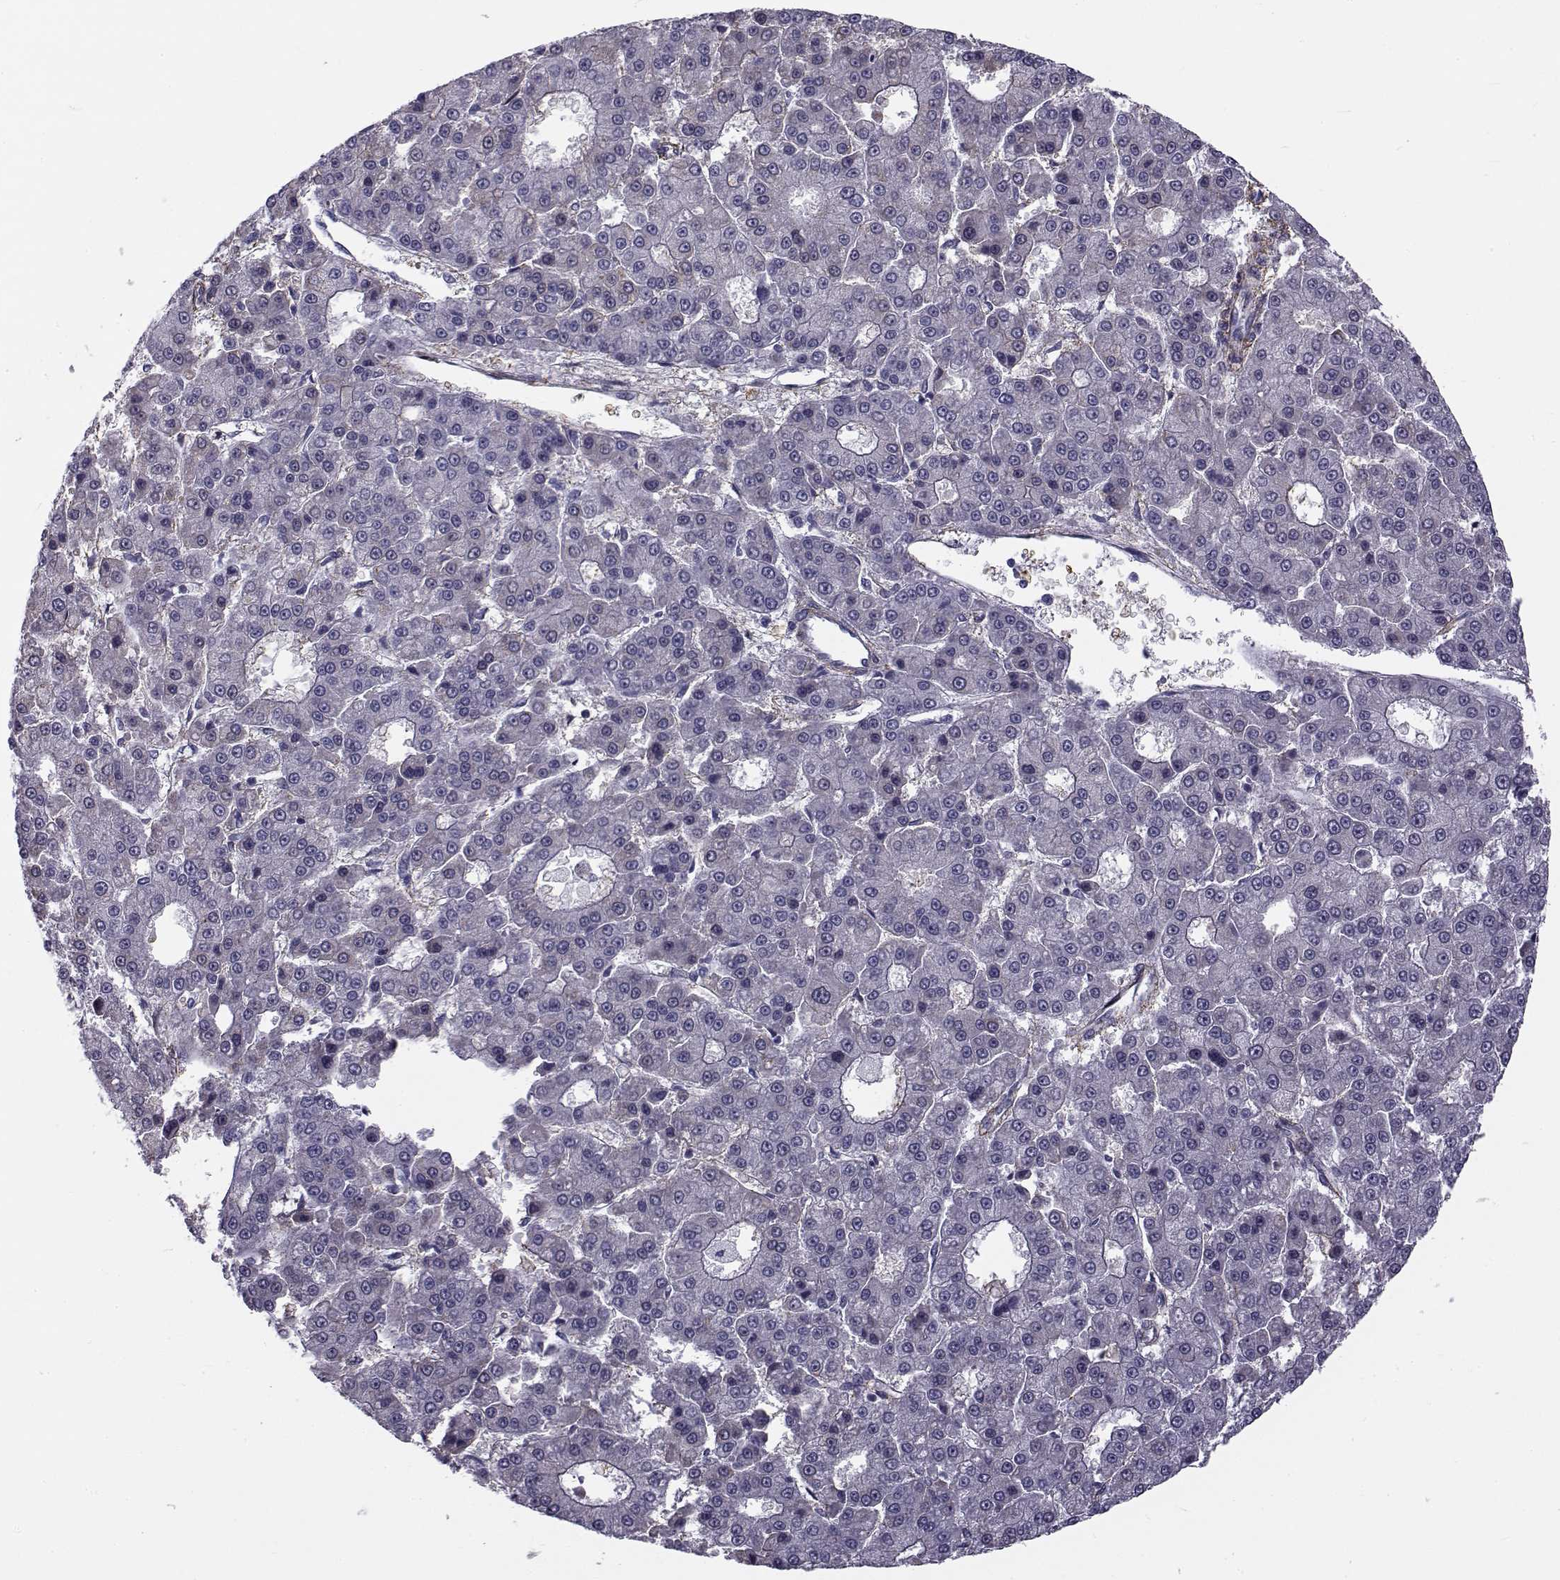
{"staining": {"intensity": "negative", "quantity": "none", "location": "none"}, "tissue": "liver cancer", "cell_type": "Tumor cells", "image_type": "cancer", "snomed": [{"axis": "morphology", "description": "Carcinoma, Hepatocellular, NOS"}, {"axis": "topography", "description": "Liver"}], "caption": "High power microscopy image of an IHC histopathology image of liver cancer (hepatocellular carcinoma), revealing no significant expression in tumor cells.", "gene": "LRRC27", "patient": {"sex": "male", "age": 70}}